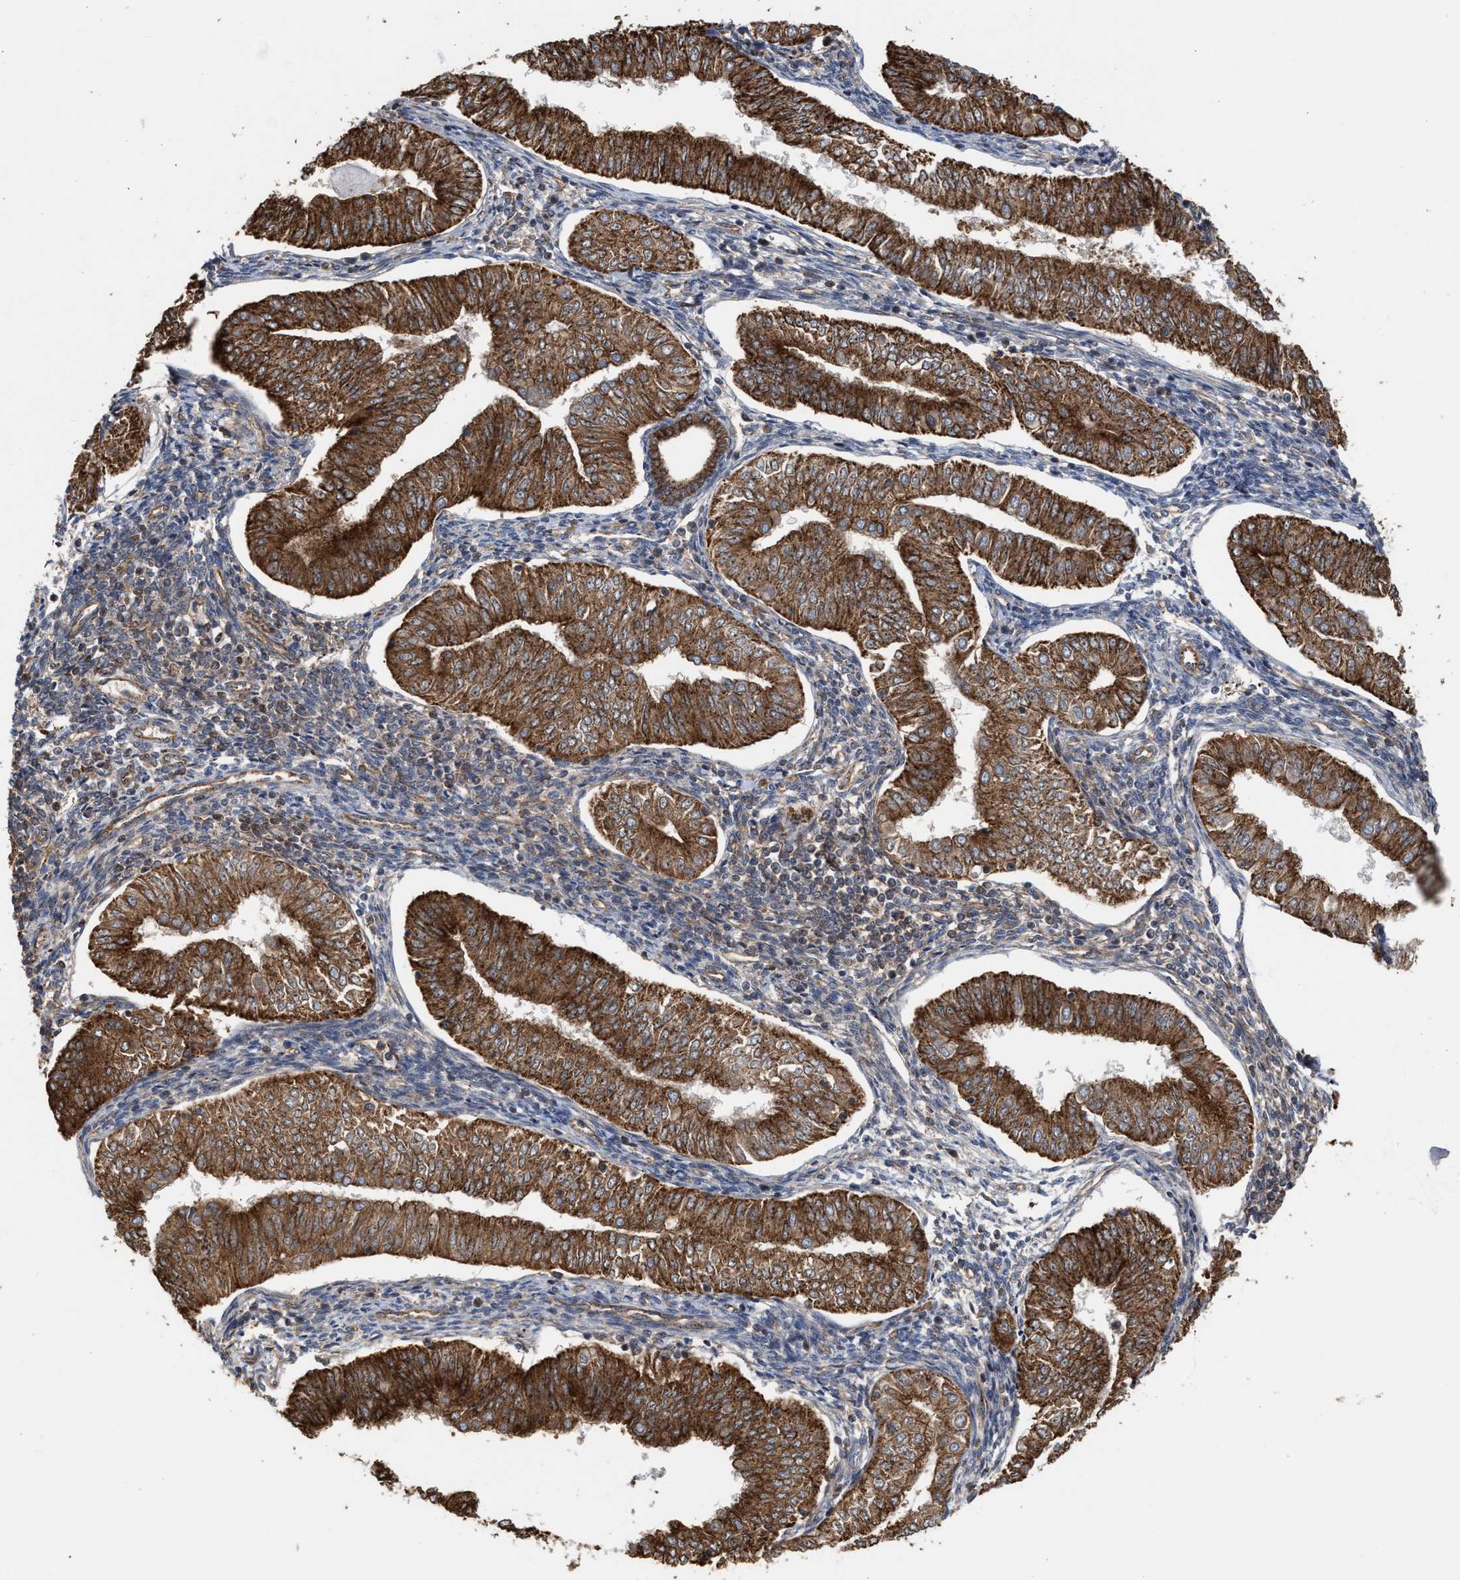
{"staining": {"intensity": "strong", "quantity": ">75%", "location": "cytoplasmic/membranous"}, "tissue": "endometrial cancer", "cell_type": "Tumor cells", "image_type": "cancer", "snomed": [{"axis": "morphology", "description": "Normal tissue, NOS"}, {"axis": "morphology", "description": "Adenocarcinoma, NOS"}, {"axis": "topography", "description": "Endometrium"}], "caption": "Endometrial cancer (adenocarcinoma) stained with IHC shows strong cytoplasmic/membranous positivity in approximately >75% of tumor cells.", "gene": "EXOSC2", "patient": {"sex": "female", "age": 53}}